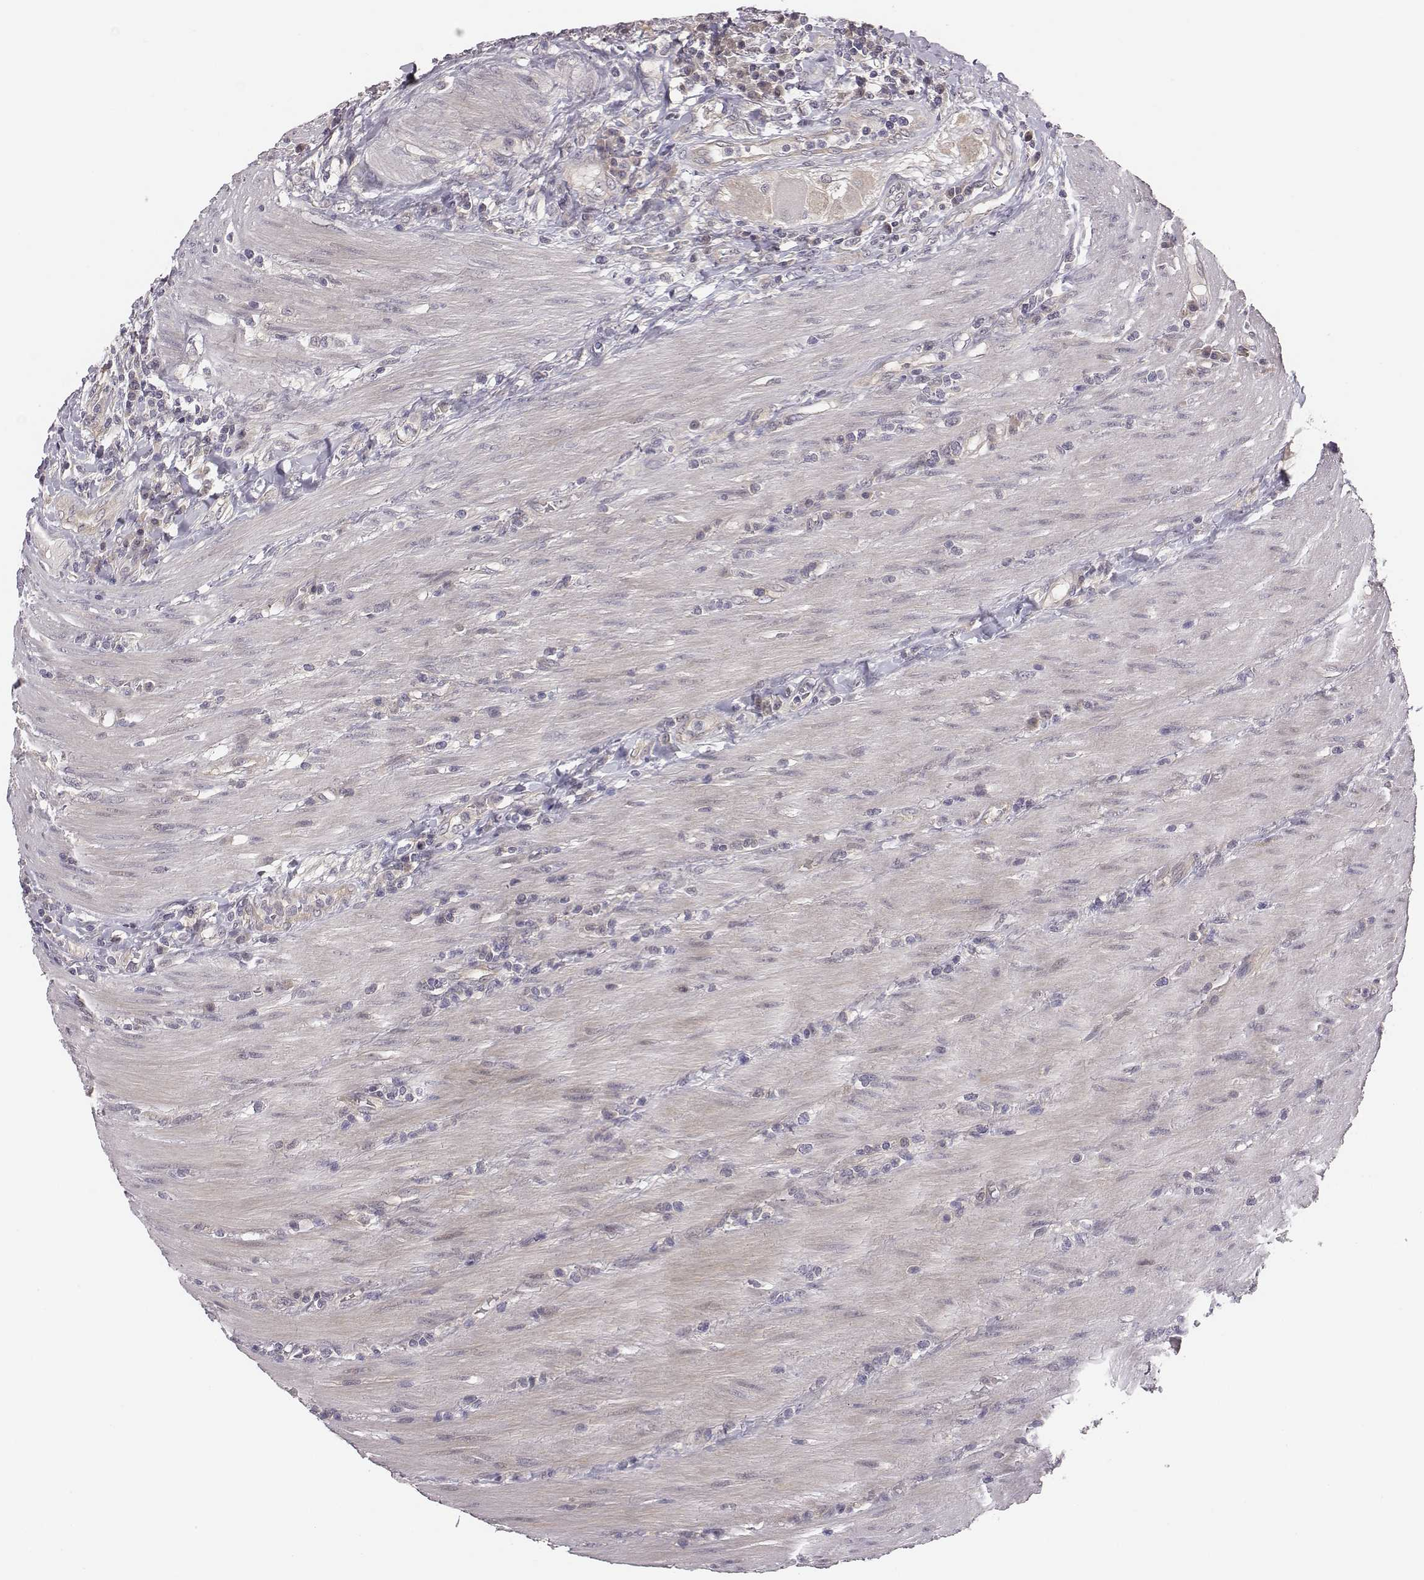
{"staining": {"intensity": "negative", "quantity": "none", "location": "none"}, "tissue": "colorectal cancer", "cell_type": "Tumor cells", "image_type": "cancer", "snomed": [{"axis": "morphology", "description": "Adenocarcinoma, NOS"}, {"axis": "topography", "description": "Colon"}], "caption": "IHC histopathology image of neoplastic tissue: human adenocarcinoma (colorectal) stained with DAB (3,3'-diaminobenzidine) demonstrates no significant protein expression in tumor cells.", "gene": "SMURF2", "patient": {"sex": "female", "age": 67}}